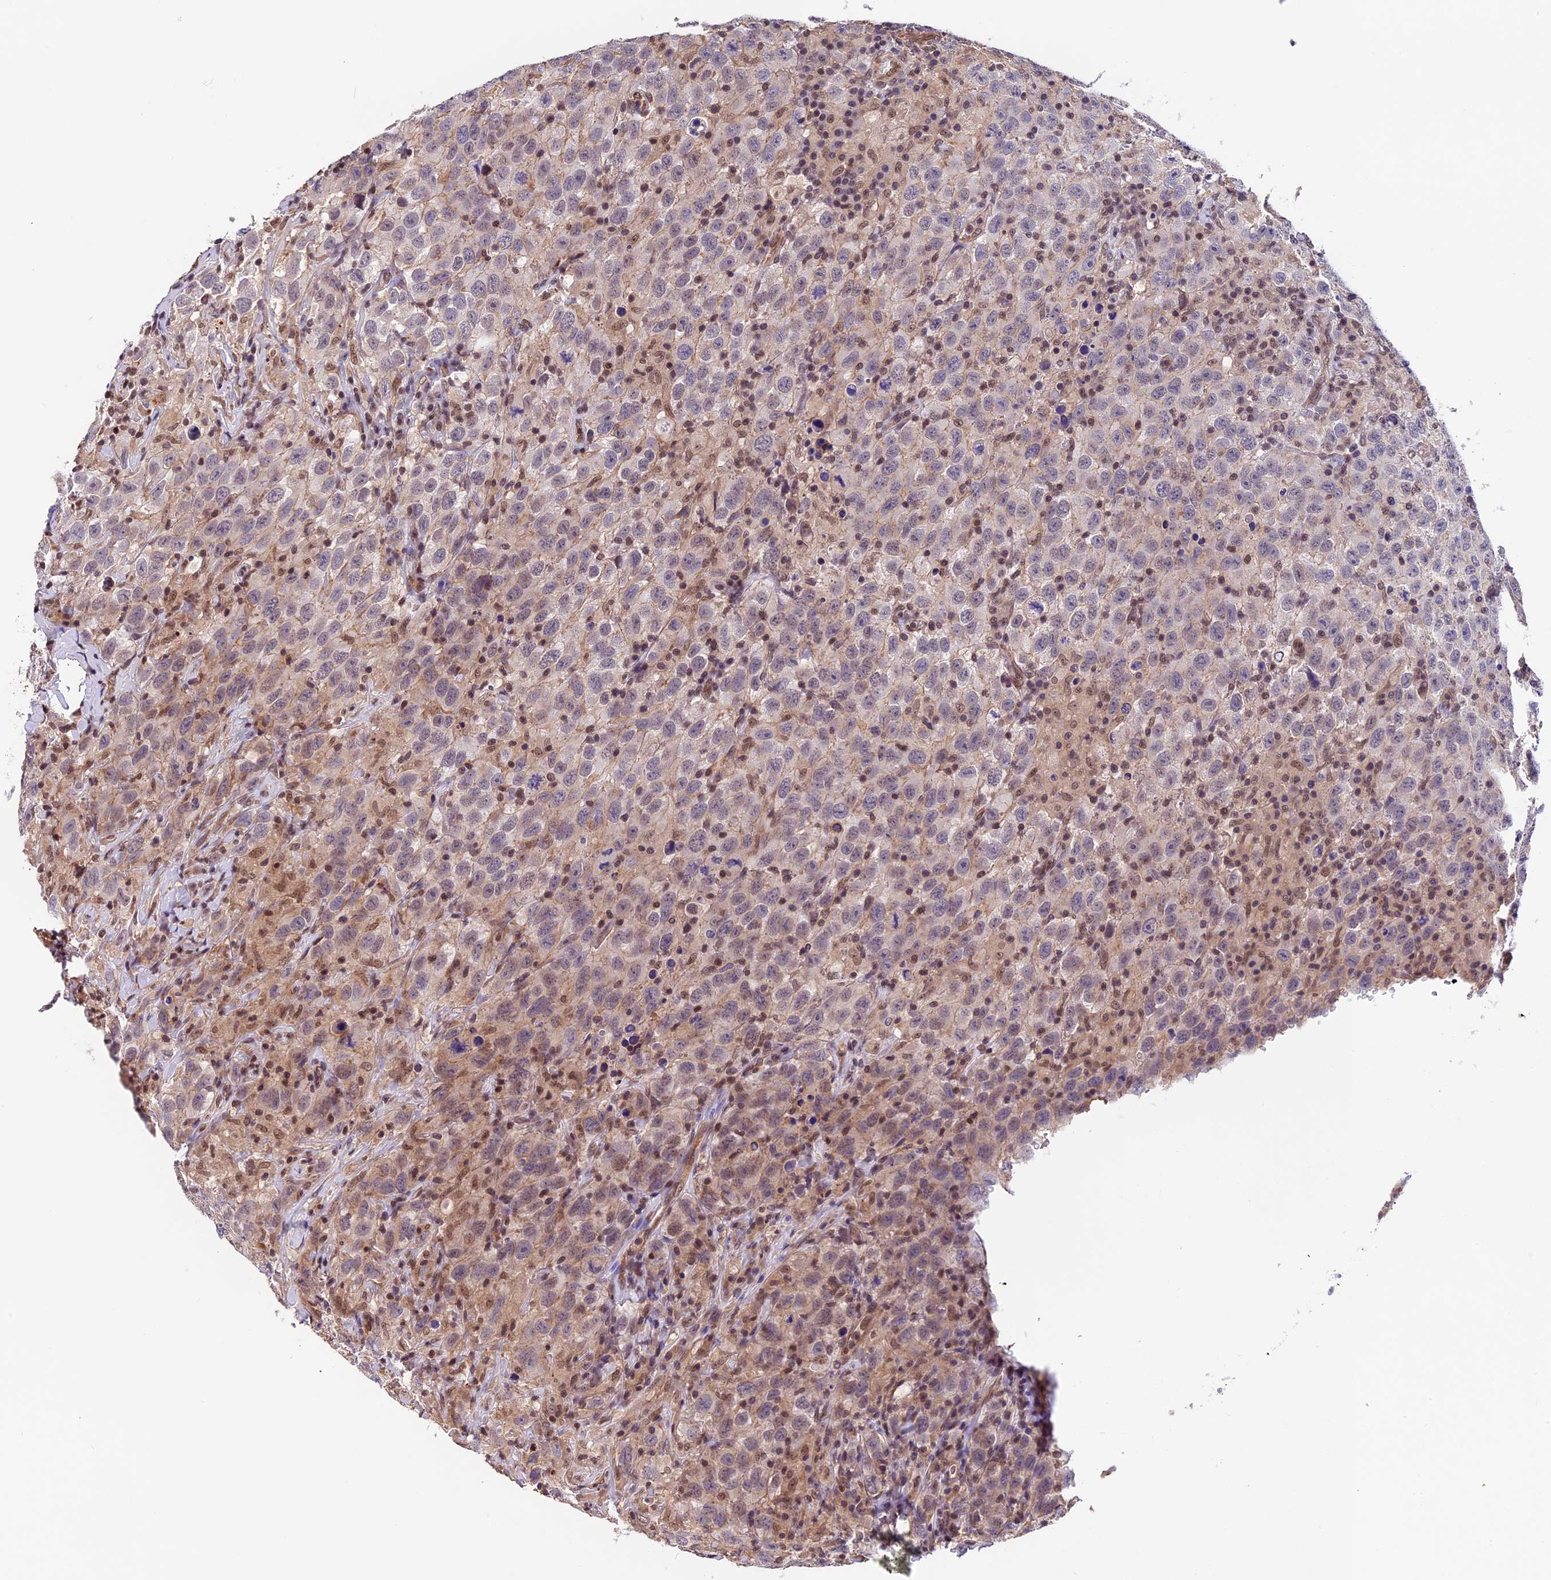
{"staining": {"intensity": "weak", "quantity": "<25%", "location": "nuclear"}, "tissue": "testis cancer", "cell_type": "Tumor cells", "image_type": "cancer", "snomed": [{"axis": "morphology", "description": "Seminoma, NOS"}, {"axis": "topography", "description": "Testis"}], "caption": "Protein analysis of testis cancer (seminoma) displays no significant staining in tumor cells. (DAB immunohistochemistry visualized using brightfield microscopy, high magnification).", "gene": "ZC3H4", "patient": {"sex": "male", "age": 65}}